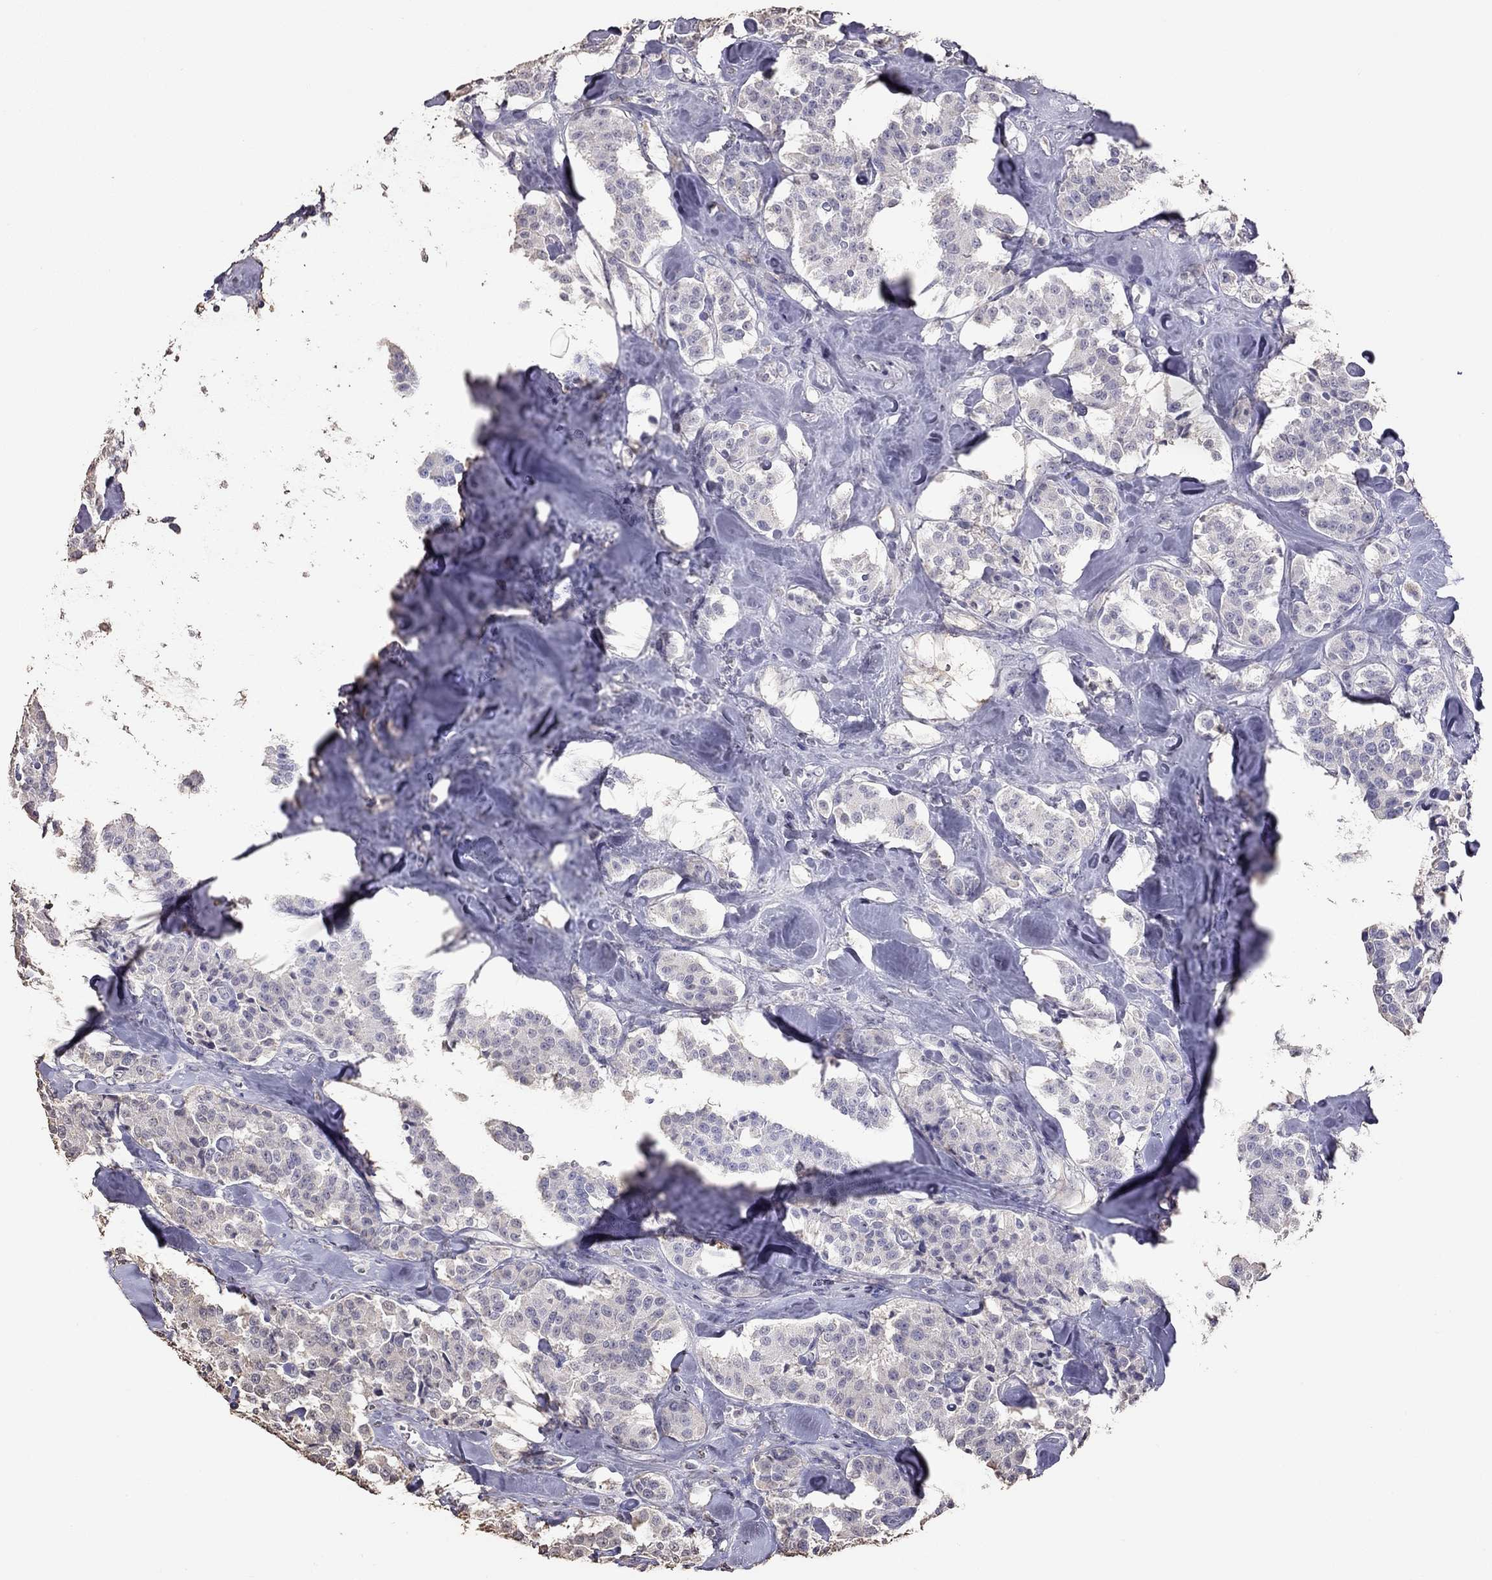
{"staining": {"intensity": "negative", "quantity": "none", "location": "none"}, "tissue": "carcinoid", "cell_type": "Tumor cells", "image_type": "cancer", "snomed": [{"axis": "morphology", "description": "Carcinoid, malignant, NOS"}, {"axis": "topography", "description": "Pancreas"}], "caption": "IHC of human malignant carcinoid shows no positivity in tumor cells. (Stains: DAB (3,3'-diaminobenzidine) IHC with hematoxylin counter stain, Microscopy: brightfield microscopy at high magnification).", "gene": "SUN3", "patient": {"sex": "male", "age": 41}}